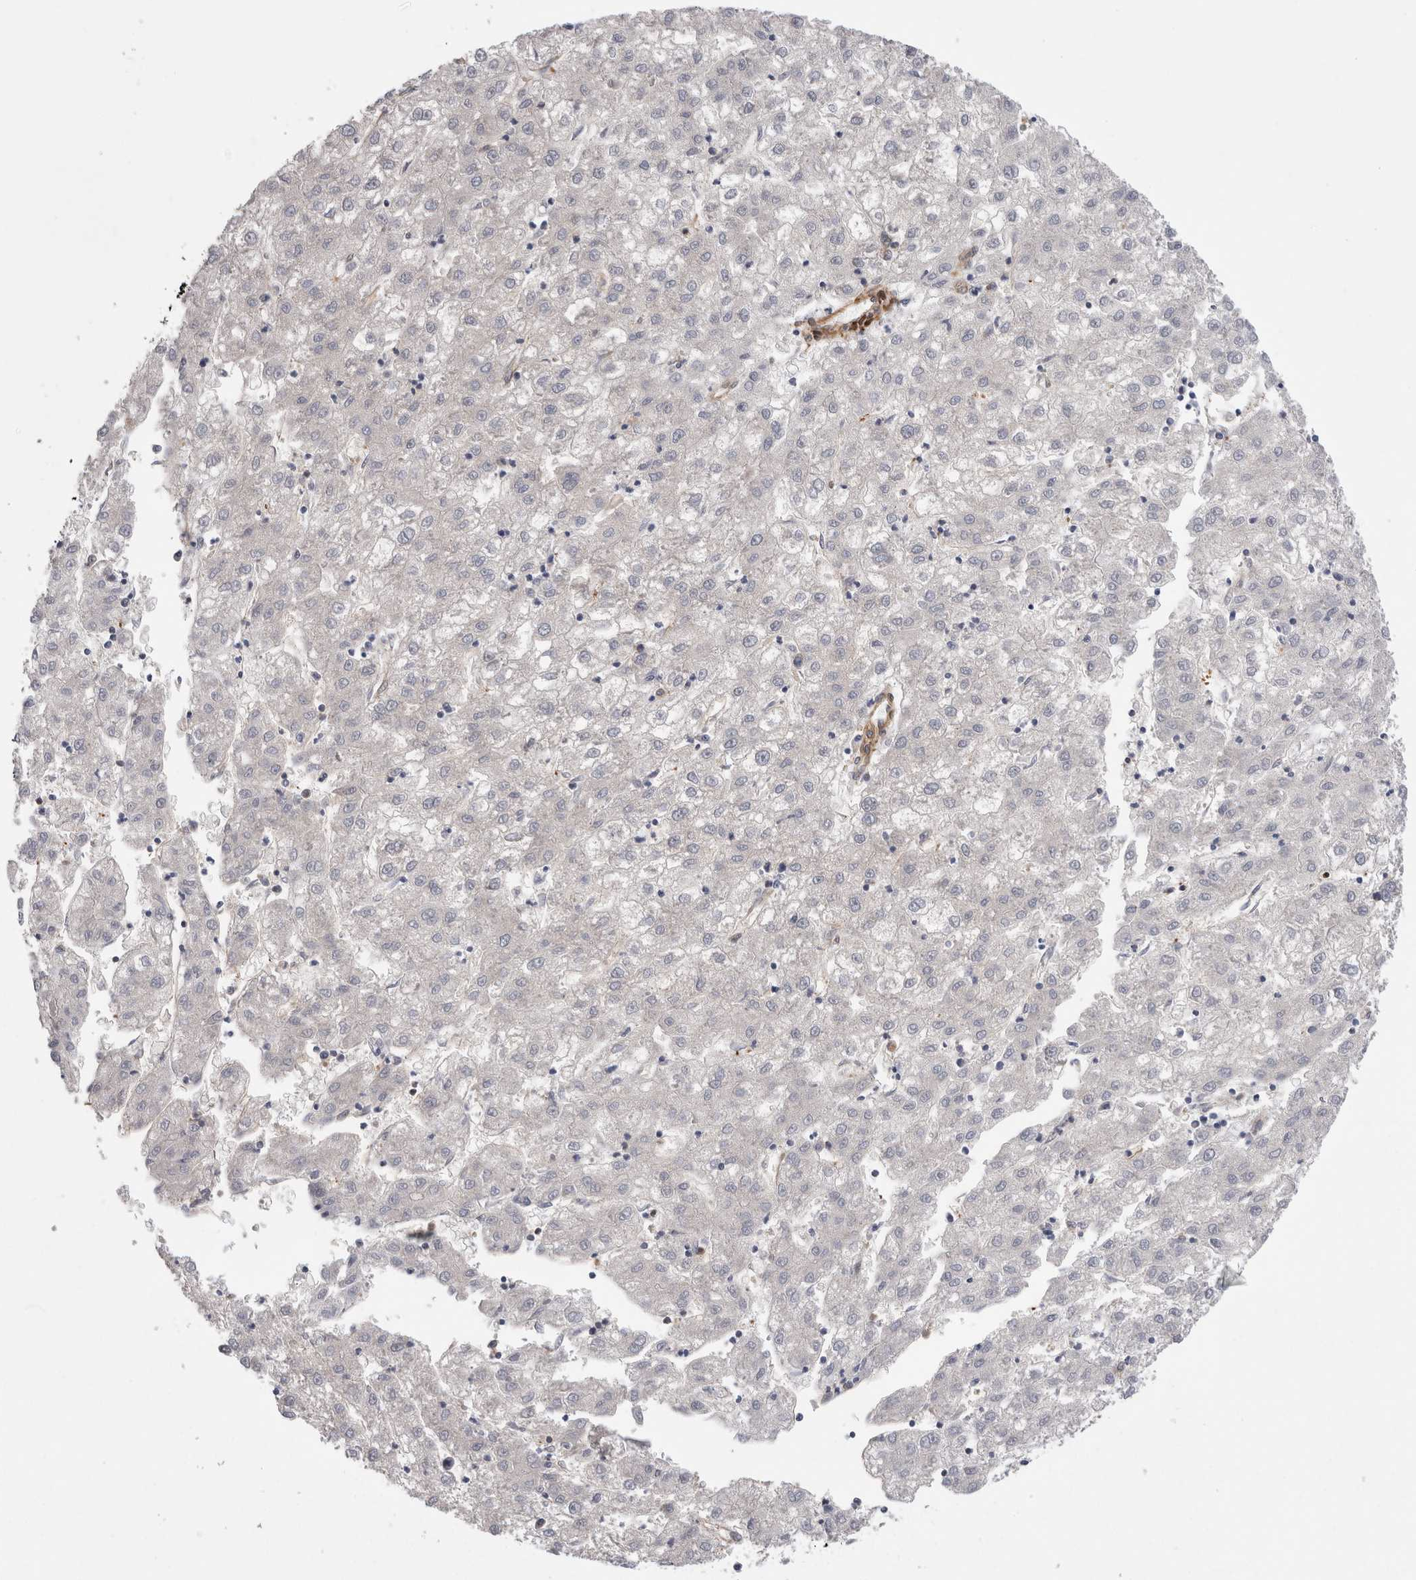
{"staining": {"intensity": "negative", "quantity": "none", "location": "none"}, "tissue": "liver cancer", "cell_type": "Tumor cells", "image_type": "cancer", "snomed": [{"axis": "morphology", "description": "Carcinoma, Hepatocellular, NOS"}, {"axis": "topography", "description": "Liver"}], "caption": "This is a photomicrograph of immunohistochemistry staining of liver cancer, which shows no staining in tumor cells. (DAB IHC visualized using brightfield microscopy, high magnification).", "gene": "EPRS1", "patient": {"sex": "male", "age": 72}}